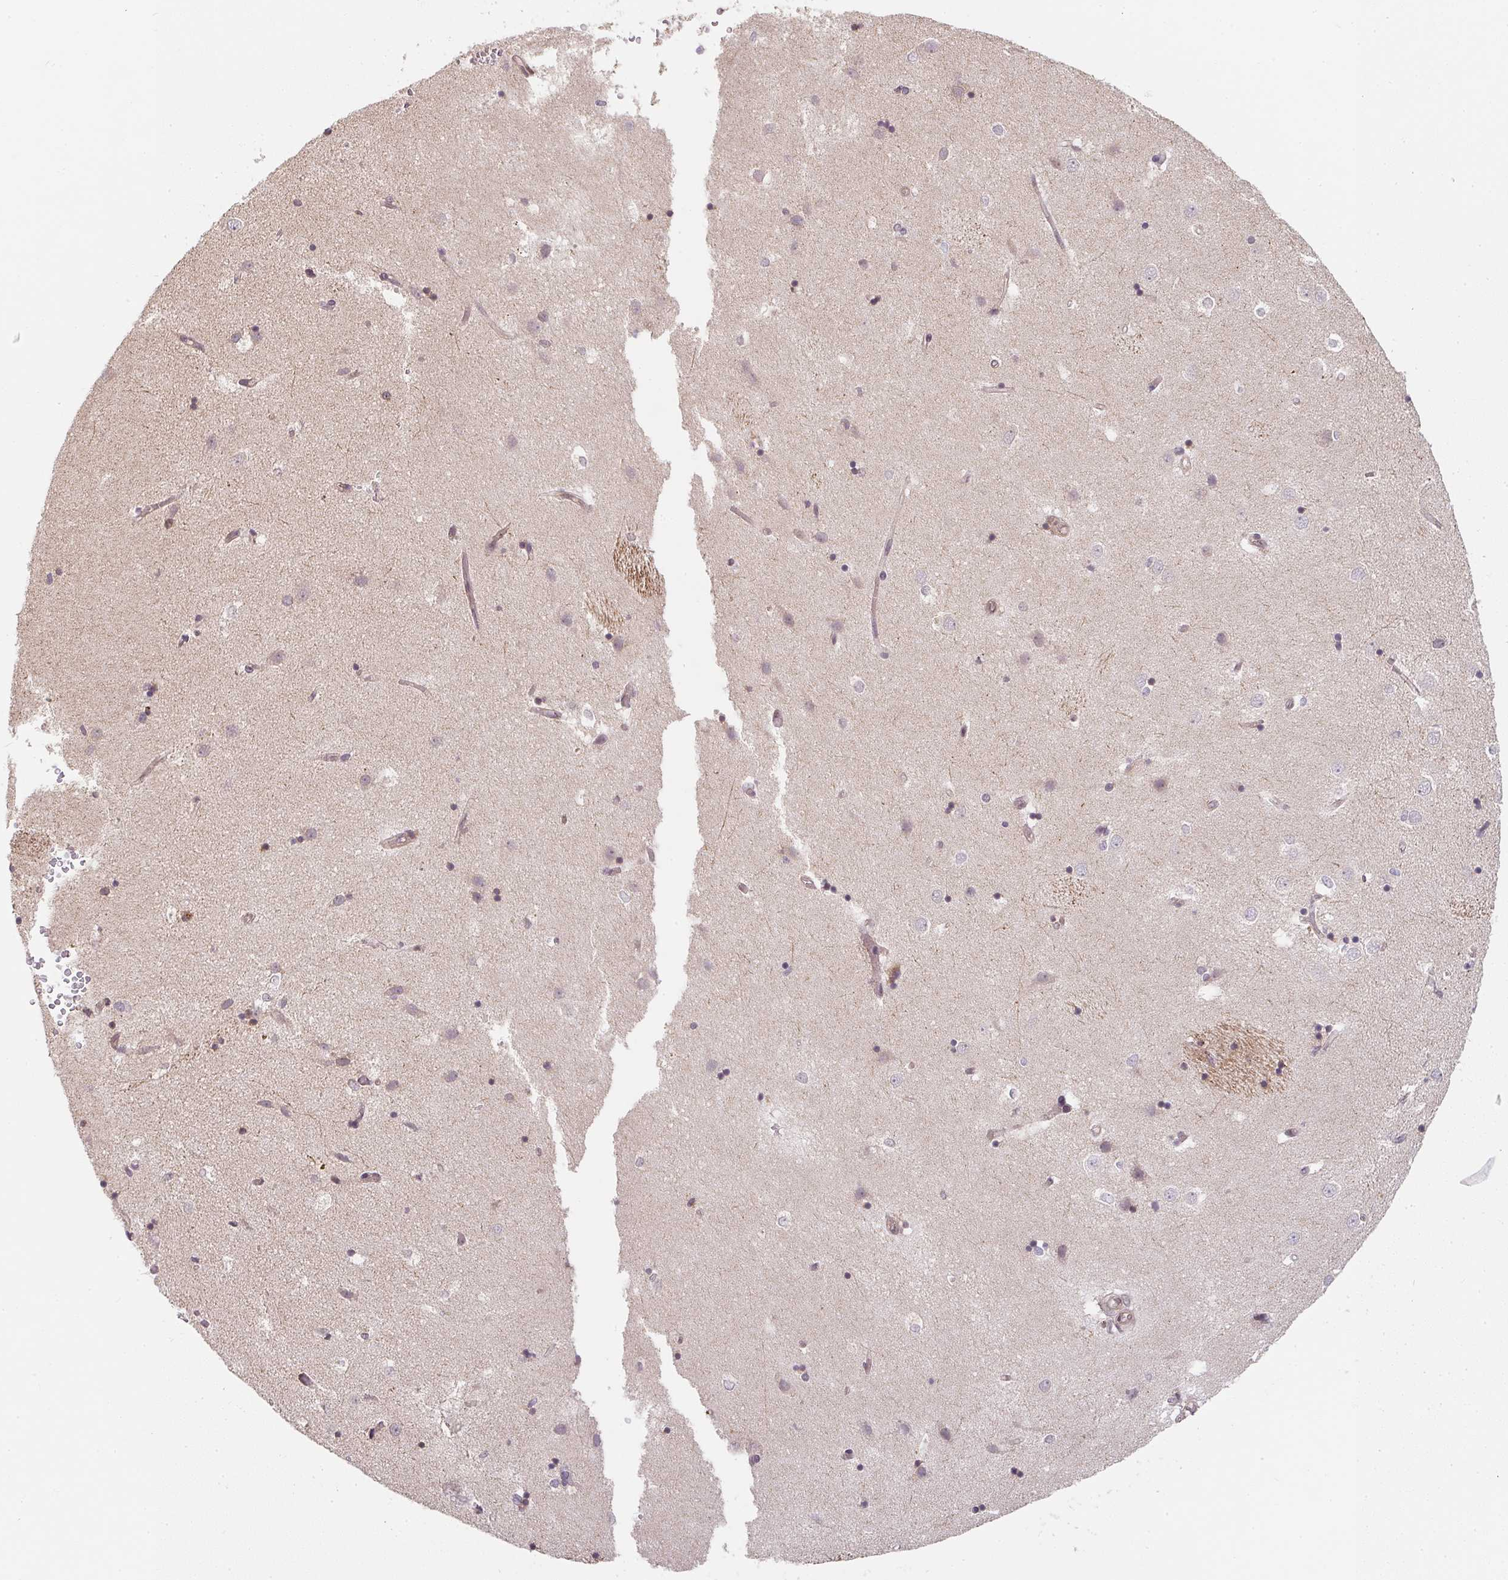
{"staining": {"intensity": "negative", "quantity": "none", "location": "none"}, "tissue": "caudate", "cell_type": "Glial cells", "image_type": "normal", "snomed": [{"axis": "morphology", "description": "Normal tissue, NOS"}, {"axis": "topography", "description": "Lateral ventricle wall"}], "caption": "The immunohistochemistry (IHC) image has no significant expression in glial cells of caudate. The staining was performed using DAB (3,3'-diaminobenzidine) to visualize the protein expression in brown, while the nuclei were stained in blue with hematoxylin (Magnification: 20x).", "gene": "ANKRD13A", "patient": {"sex": "male", "age": 54}}